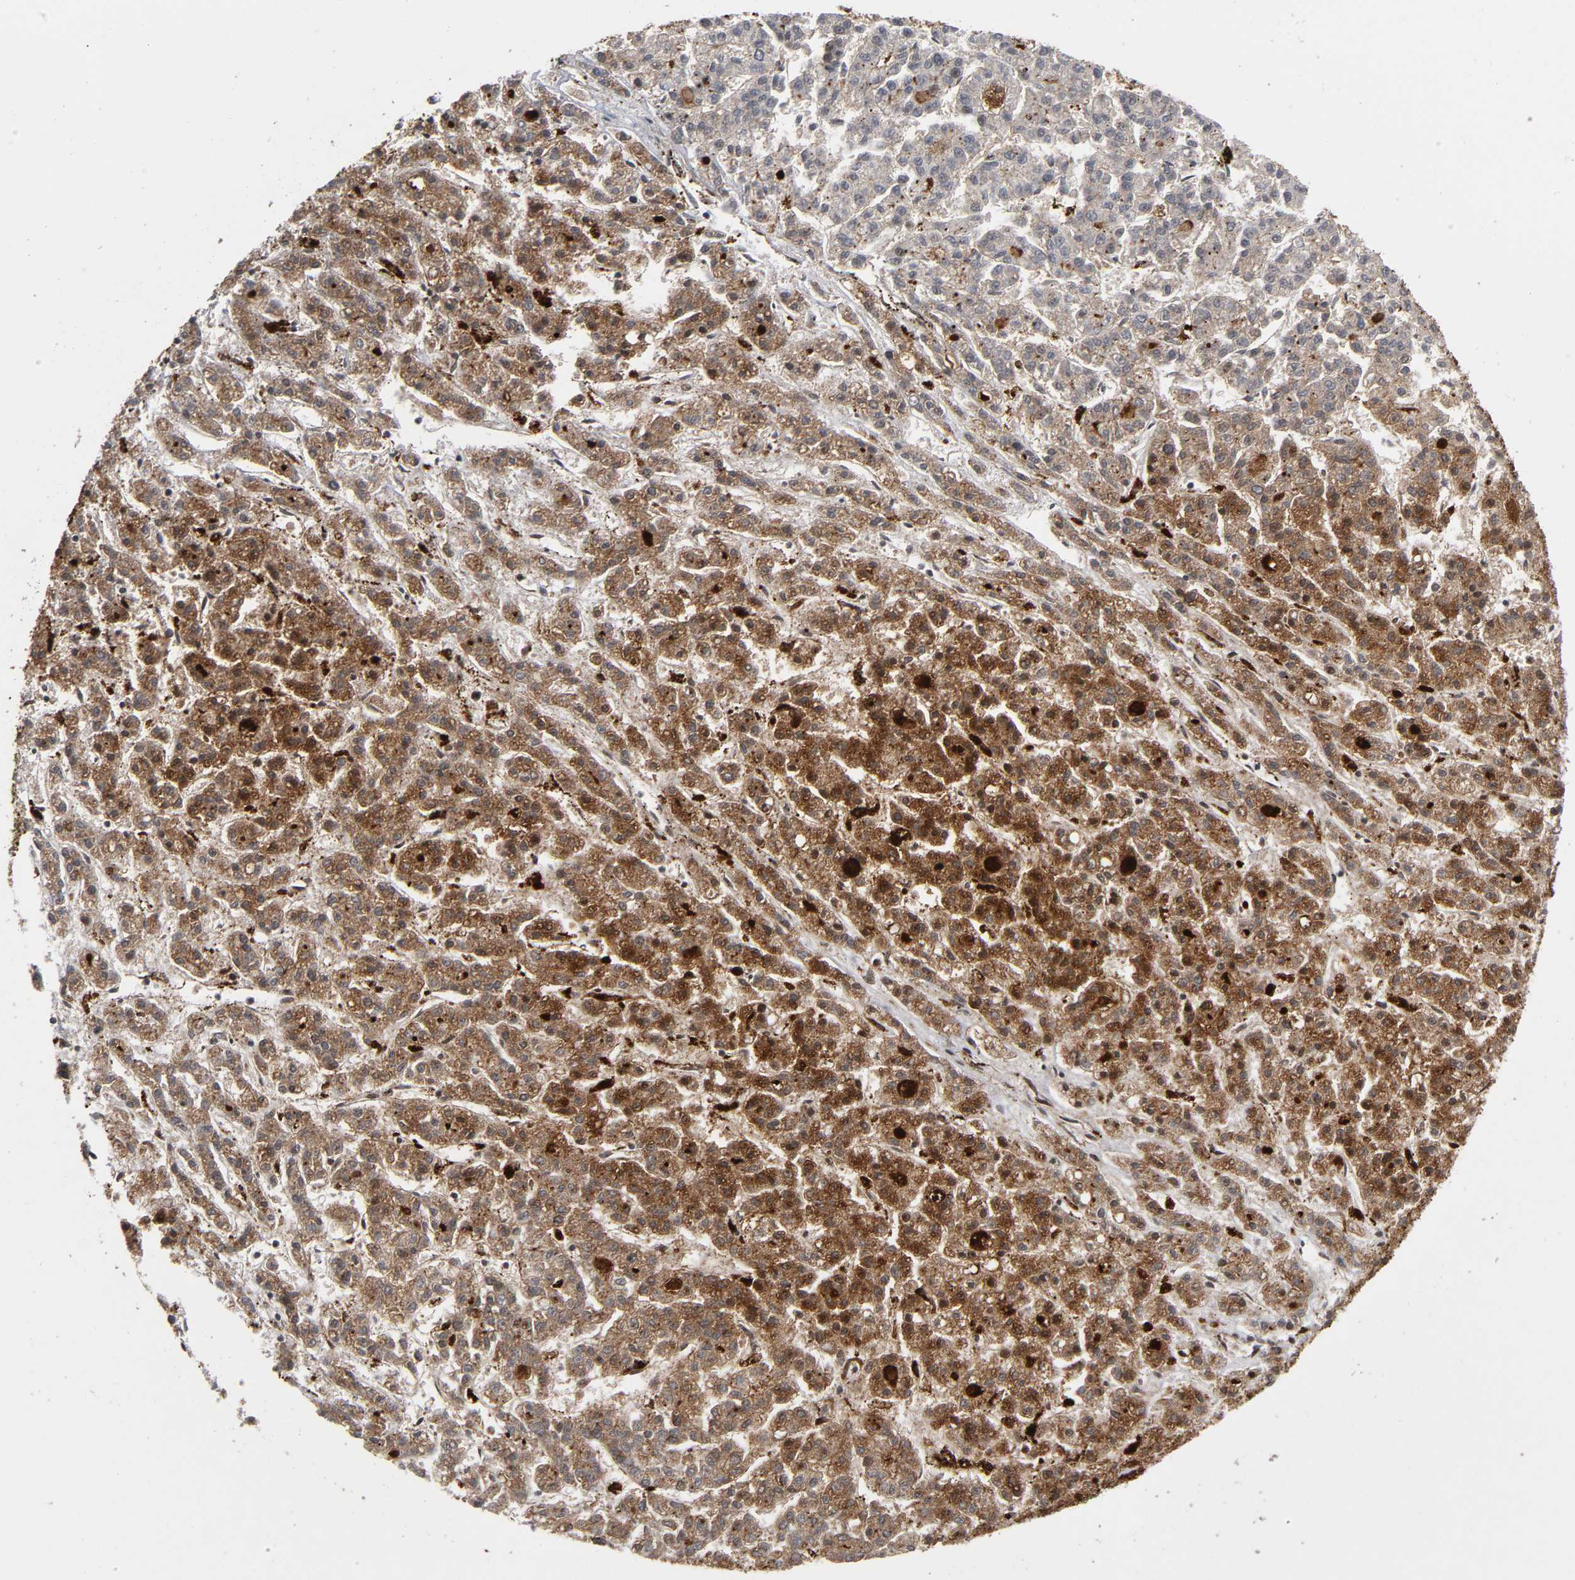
{"staining": {"intensity": "moderate", "quantity": "25%-75%", "location": "cytoplasmic/membranous"}, "tissue": "liver cancer", "cell_type": "Tumor cells", "image_type": "cancer", "snomed": [{"axis": "morphology", "description": "Carcinoma, Hepatocellular, NOS"}, {"axis": "topography", "description": "Liver"}], "caption": "Immunohistochemistry (IHC) histopathology image of neoplastic tissue: human hepatocellular carcinoma (liver) stained using IHC demonstrates medium levels of moderate protein expression localized specifically in the cytoplasmic/membranous of tumor cells, appearing as a cytoplasmic/membranous brown color.", "gene": "PSAP", "patient": {"sex": "male", "age": 70}}